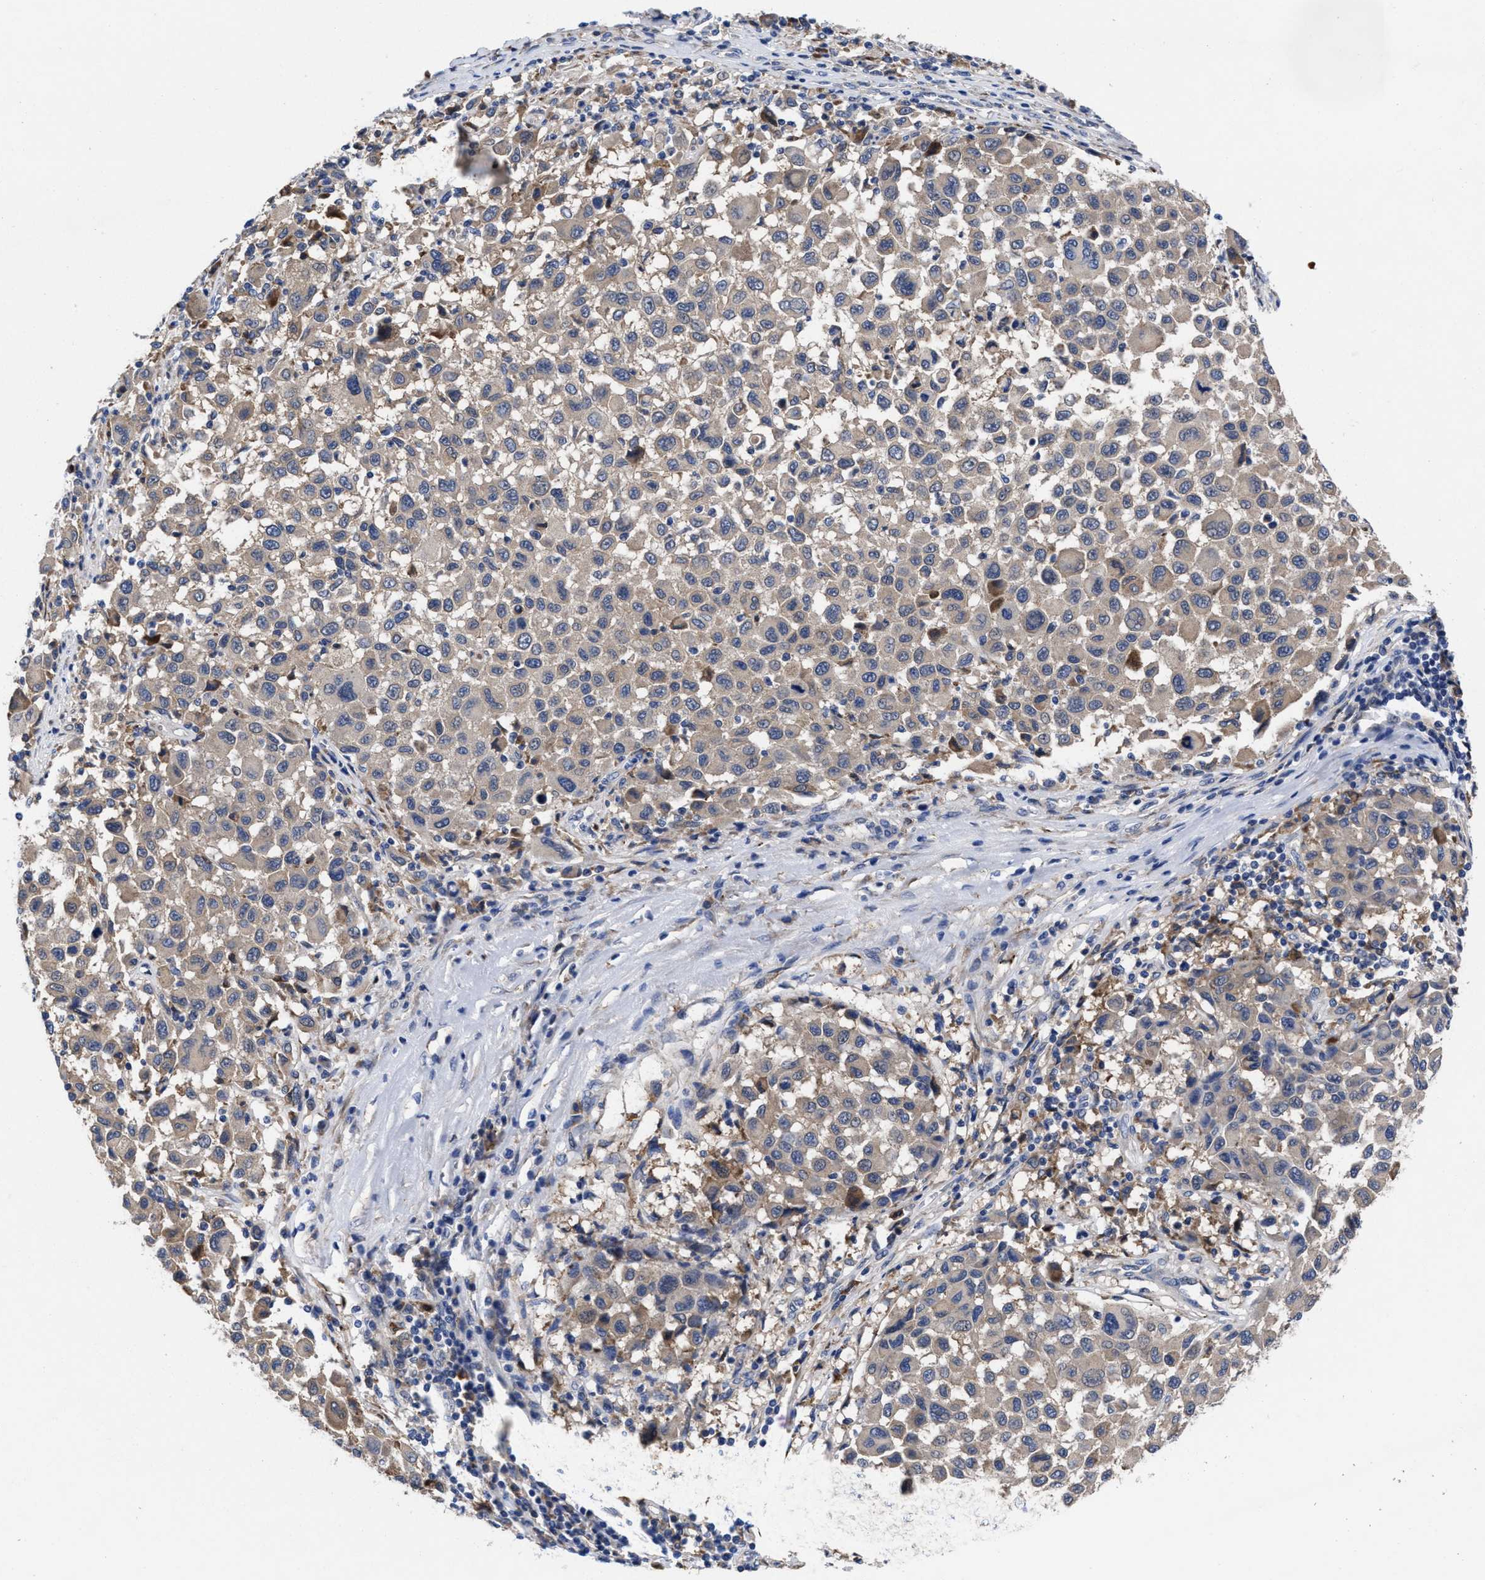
{"staining": {"intensity": "weak", "quantity": "25%-75%", "location": "cytoplasmic/membranous"}, "tissue": "melanoma", "cell_type": "Tumor cells", "image_type": "cancer", "snomed": [{"axis": "morphology", "description": "Malignant melanoma, Metastatic site"}, {"axis": "topography", "description": "Lymph node"}], "caption": "High-power microscopy captured an immunohistochemistry (IHC) histopathology image of melanoma, revealing weak cytoplasmic/membranous staining in about 25%-75% of tumor cells. The protein is shown in brown color, while the nuclei are stained blue.", "gene": "TXNDC17", "patient": {"sex": "male", "age": 61}}